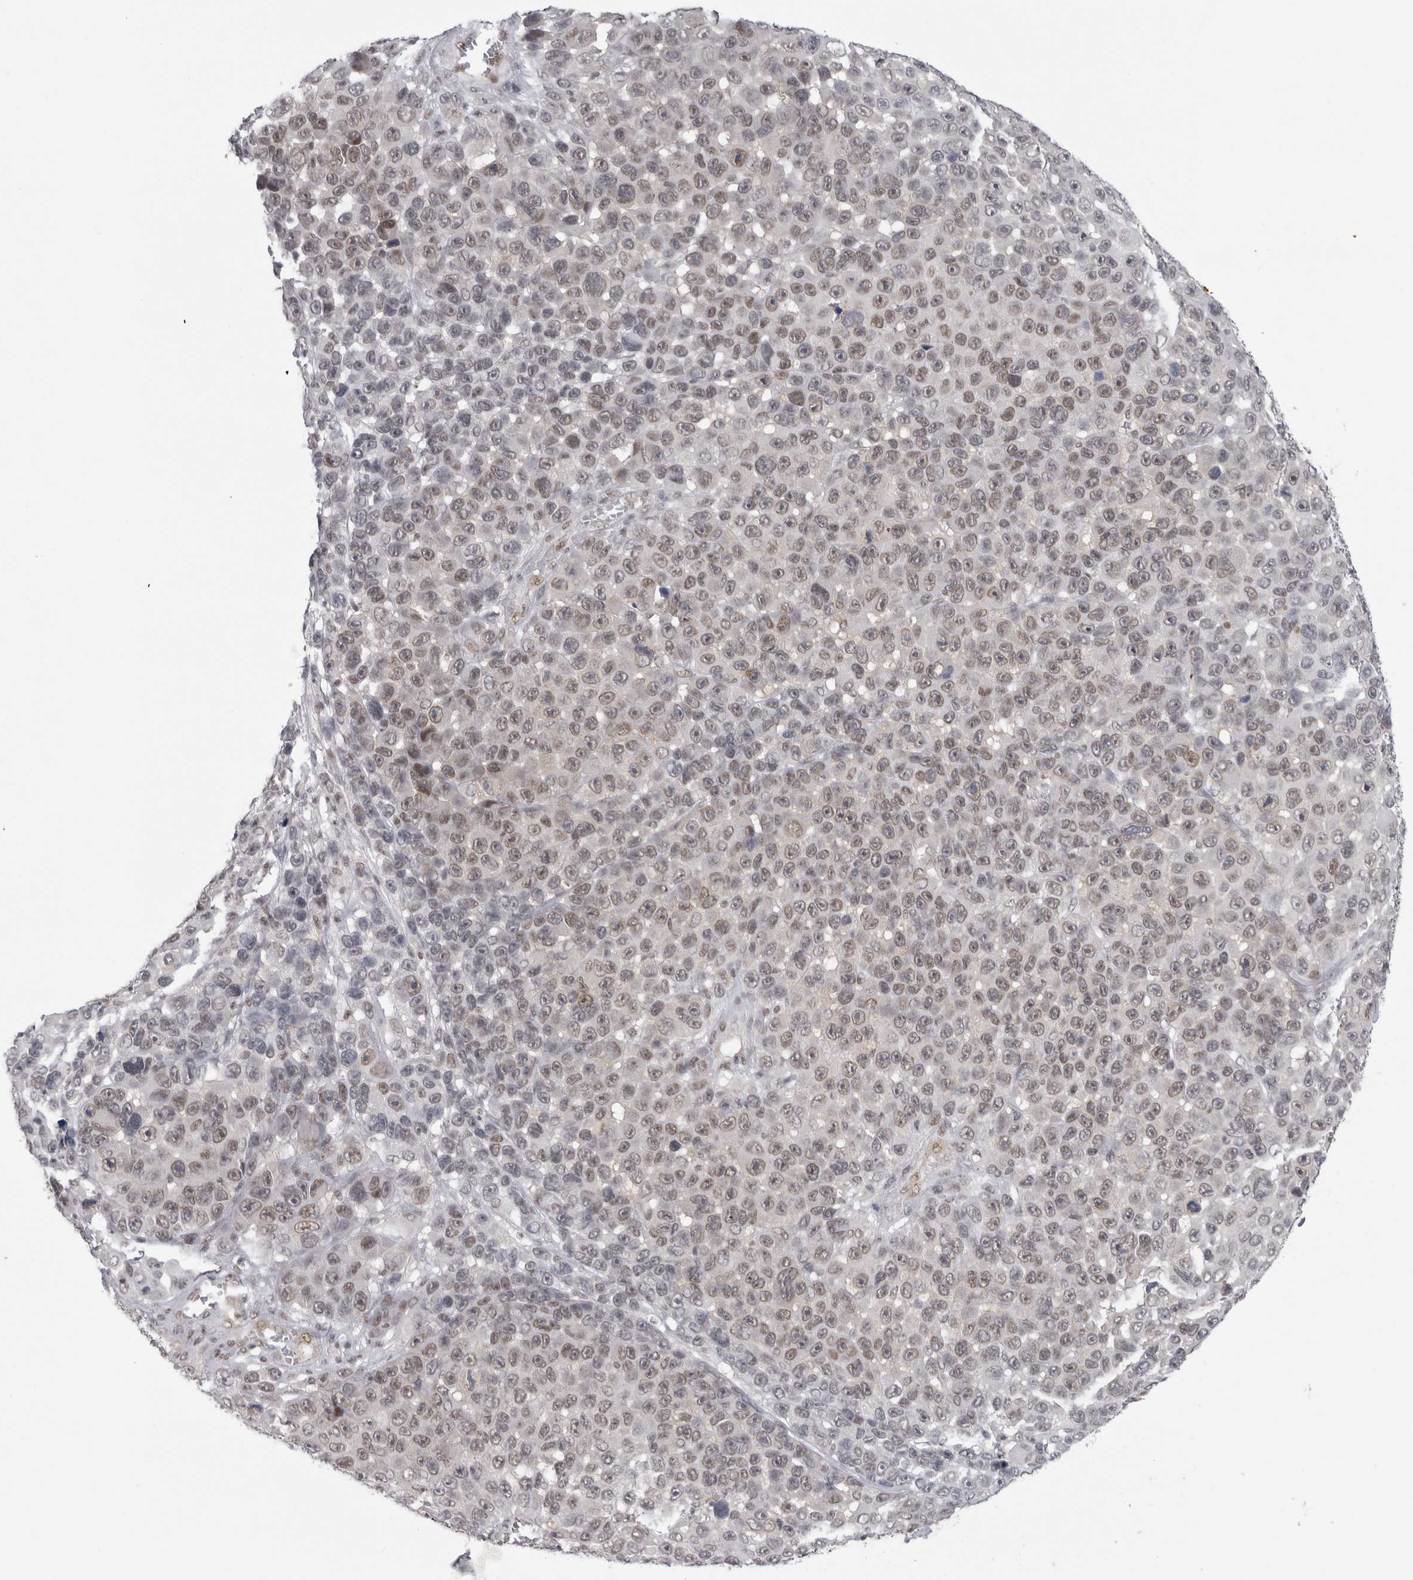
{"staining": {"intensity": "weak", "quantity": ">75%", "location": "nuclear"}, "tissue": "melanoma", "cell_type": "Tumor cells", "image_type": "cancer", "snomed": [{"axis": "morphology", "description": "Malignant melanoma, NOS"}, {"axis": "topography", "description": "Skin"}], "caption": "Protein staining by immunohistochemistry demonstrates weak nuclear staining in approximately >75% of tumor cells in melanoma.", "gene": "PSMB2", "patient": {"sex": "male", "age": 53}}